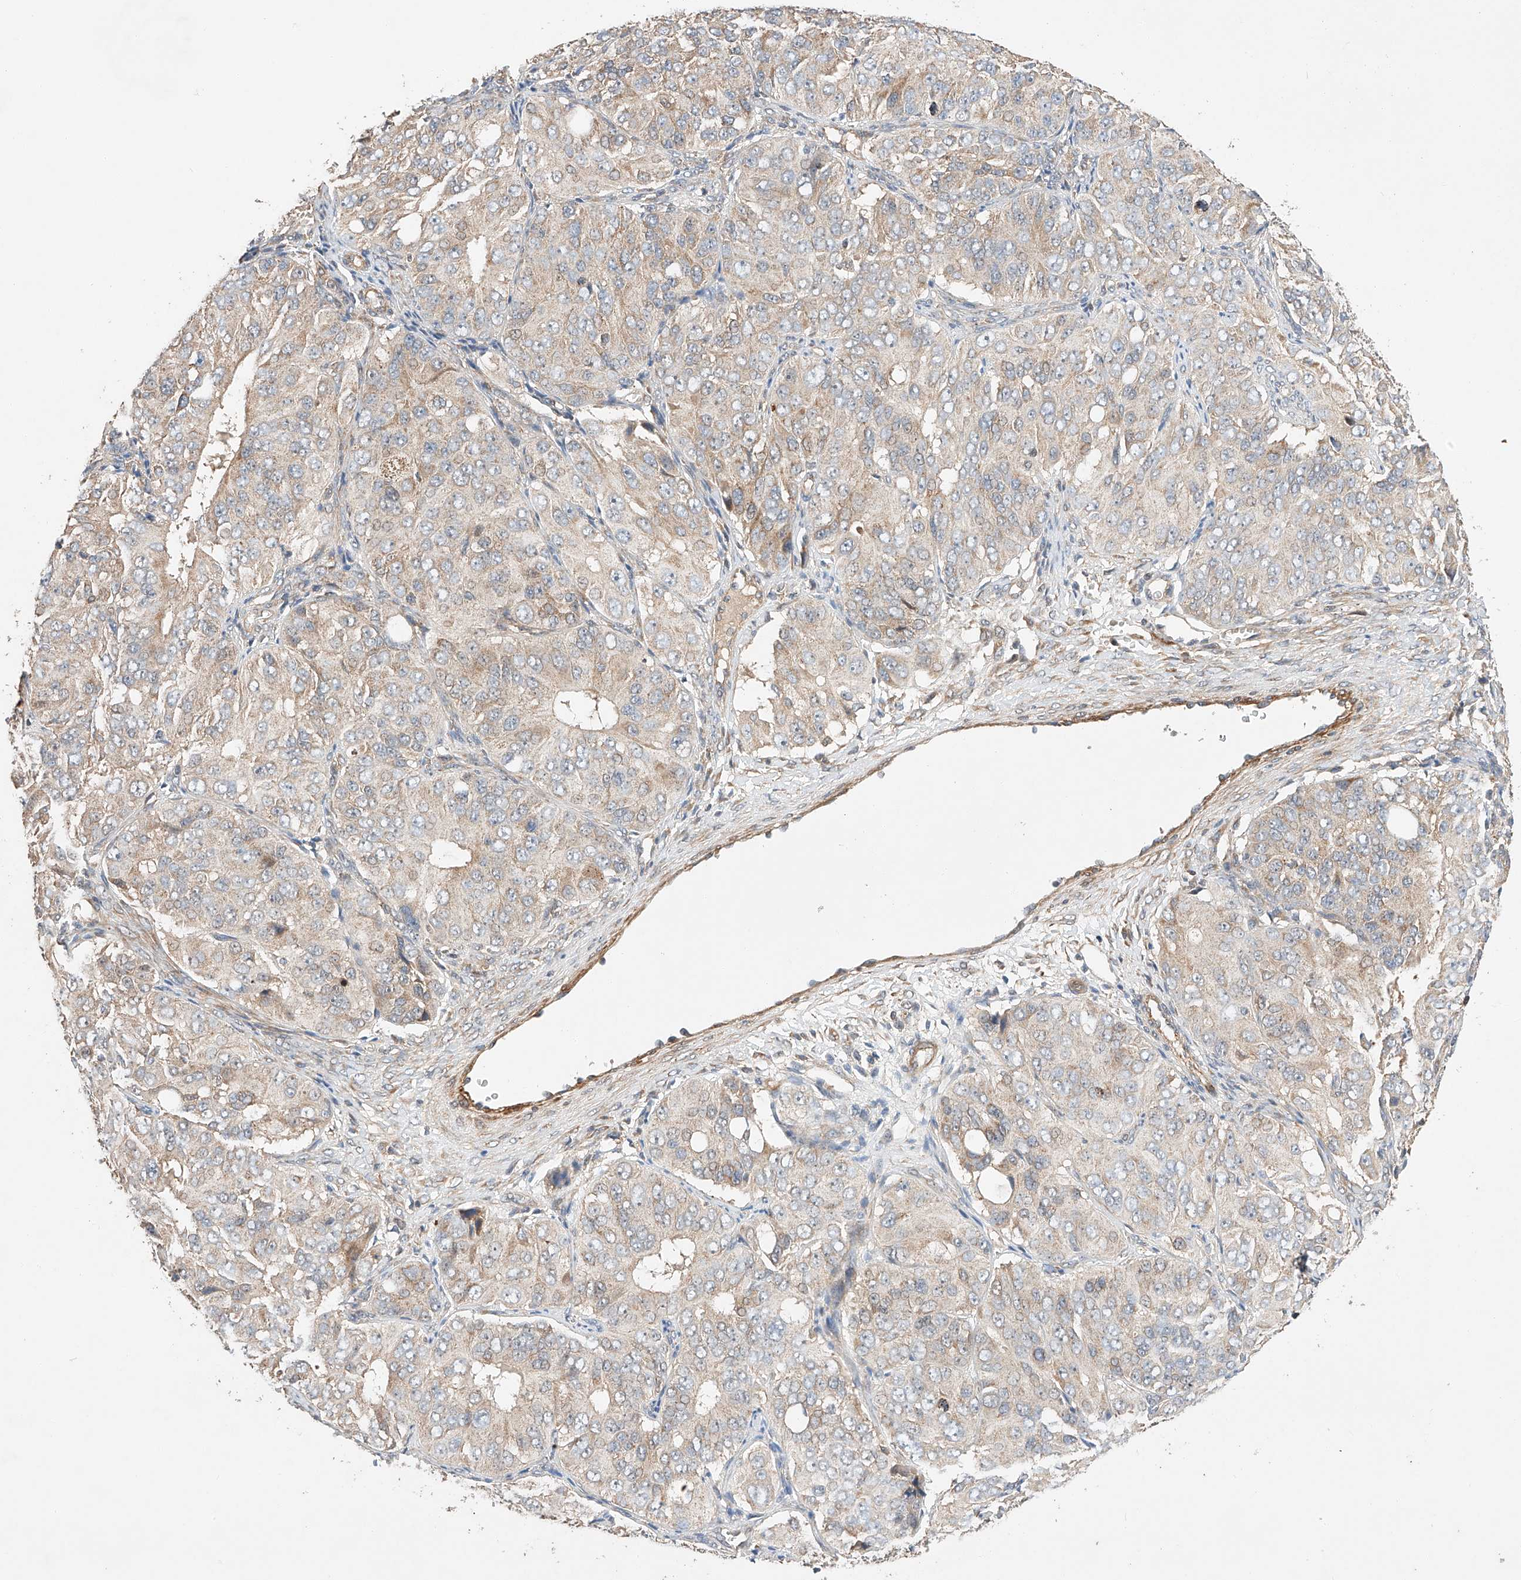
{"staining": {"intensity": "weak", "quantity": "<25%", "location": "cytoplasmic/membranous"}, "tissue": "ovarian cancer", "cell_type": "Tumor cells", "image_type": "cancer", "snomed": [{"axis": "morphology", "description": "Carcinoma, endometroid"}, {"axis": "topography", "description": "Ovary"}], "caption": "Immunohistochemistry image of human ovarian endometroid carcinoma stained for a protein (brown), which exhibits no staining in tumor cells. (DAB (3,3'-diaminobenzidine) immunohistochemistry (IHC), high magnification).", "gene": "RAB23", "patient": {"sex": "female", "age": 51}}